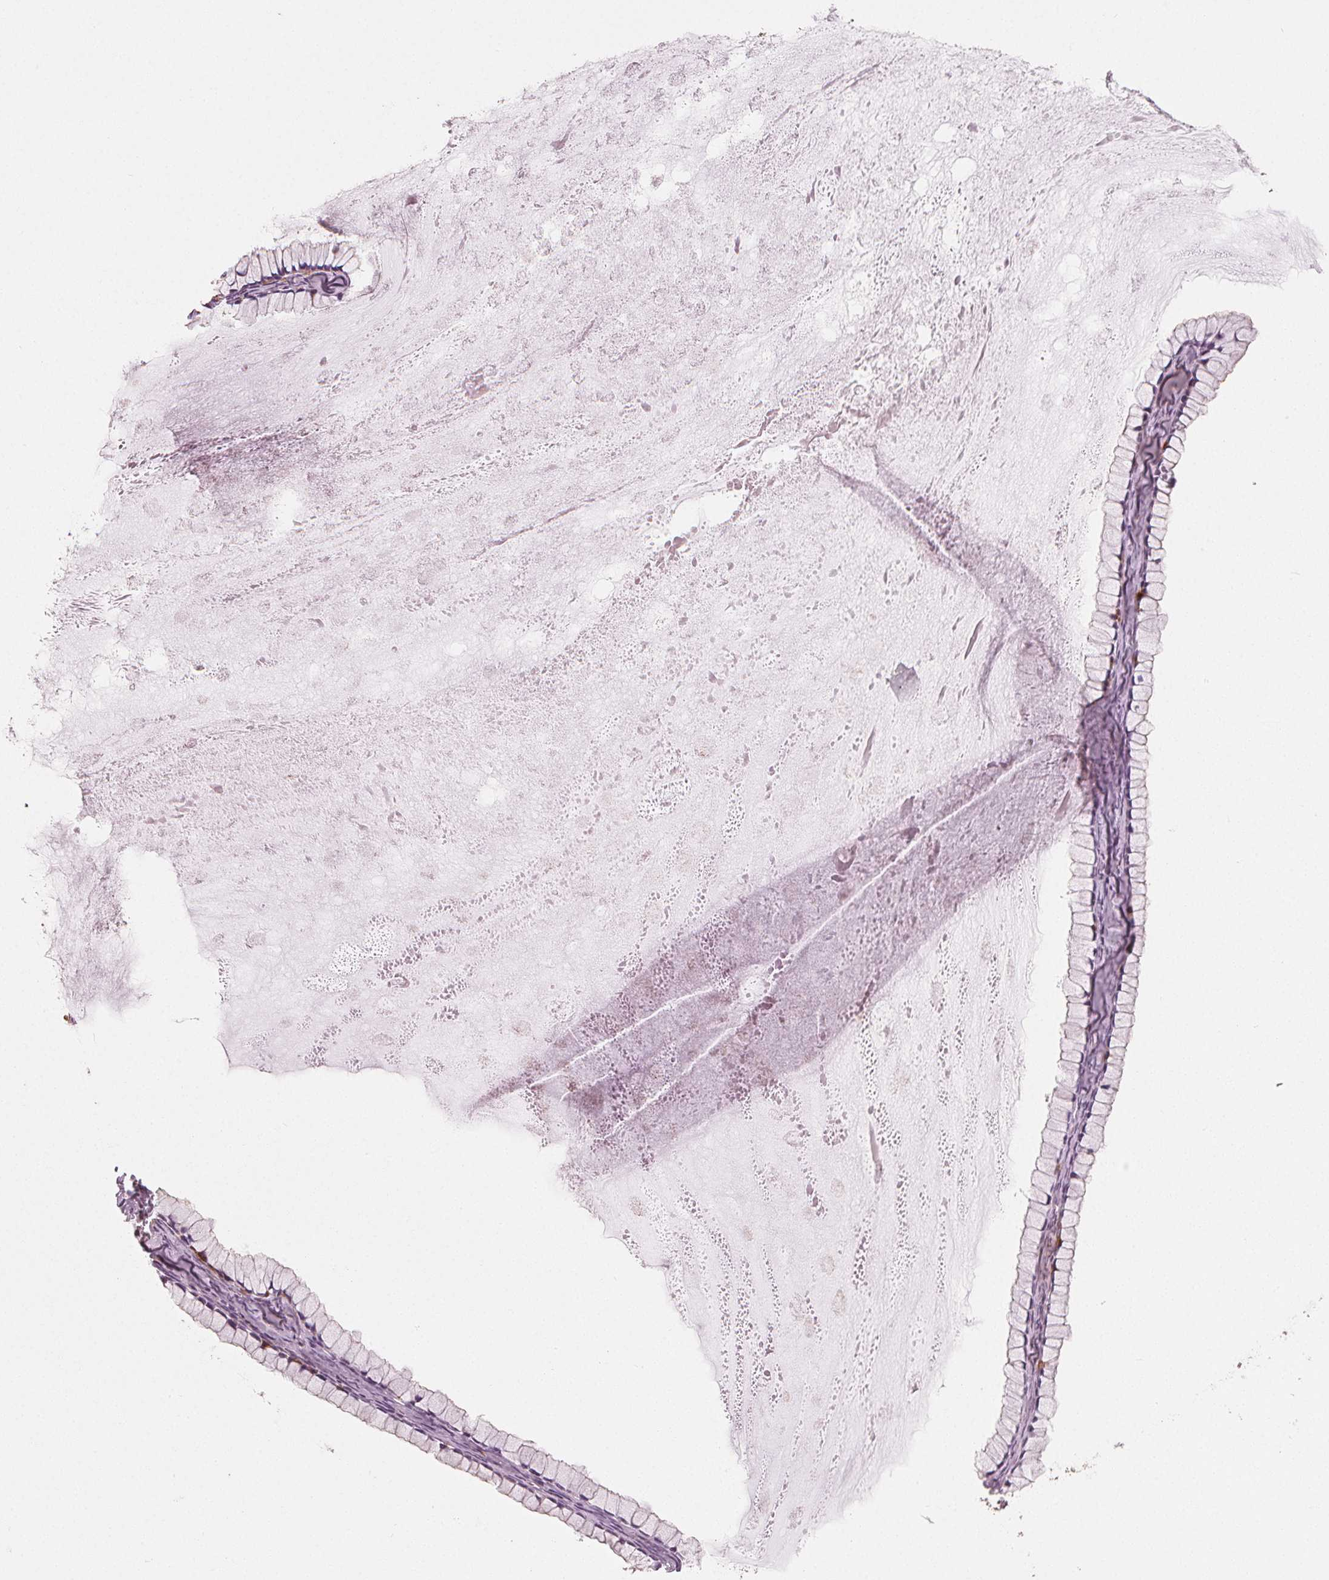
{"staining": {"intensity": "moderate", "quantity": "<25%", "location": "cytoplasmic/membranous"}, "tissue": "ovarian cancer", "cell_type": "Tumor cells", "image_type": "cancer", "snomed": [{"axis": "morphology", "description": "Cystadenocarcinoma, mucinous, NOS"}, {"axis": "topography", "description": "Ovary"}], "caption": "The immunohistochemical stain highlights moderate cytoplasmic/membranous positivity in tumor cells of ovarian cancer tissue.", "gene": "CLBA1", "patient": {"sex": "female", "age": 41}}